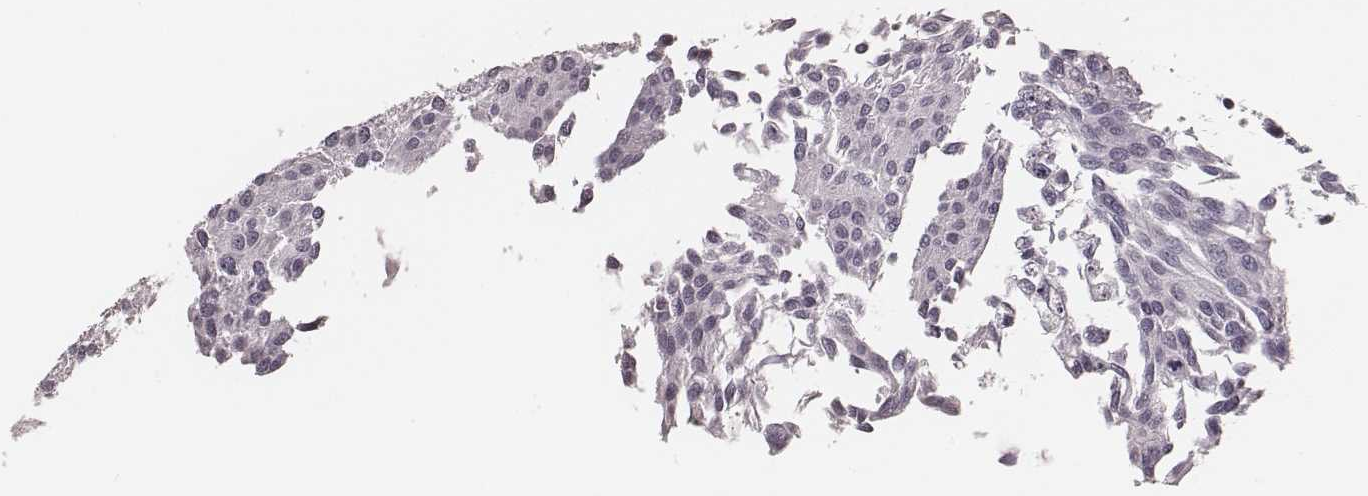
{"staining": {"intensity": "negative", "quantity": "none", "location": "none"}, "tissue": "urothelial cancer", "cell_type": "Tumor cells", "image_type": "cancer", "snomed": [{"axis": "morphology", "description": "Urothelial carcinoma, NOS"}, {"axis": "topography", "description": "Urinary bladder"}], "caption": "This is an IHC histopathology image of human urothelial cancer. There is no staining in tumor cells.", "gene": "S100Z", "patient": {"sex": "male", "age": 55}}